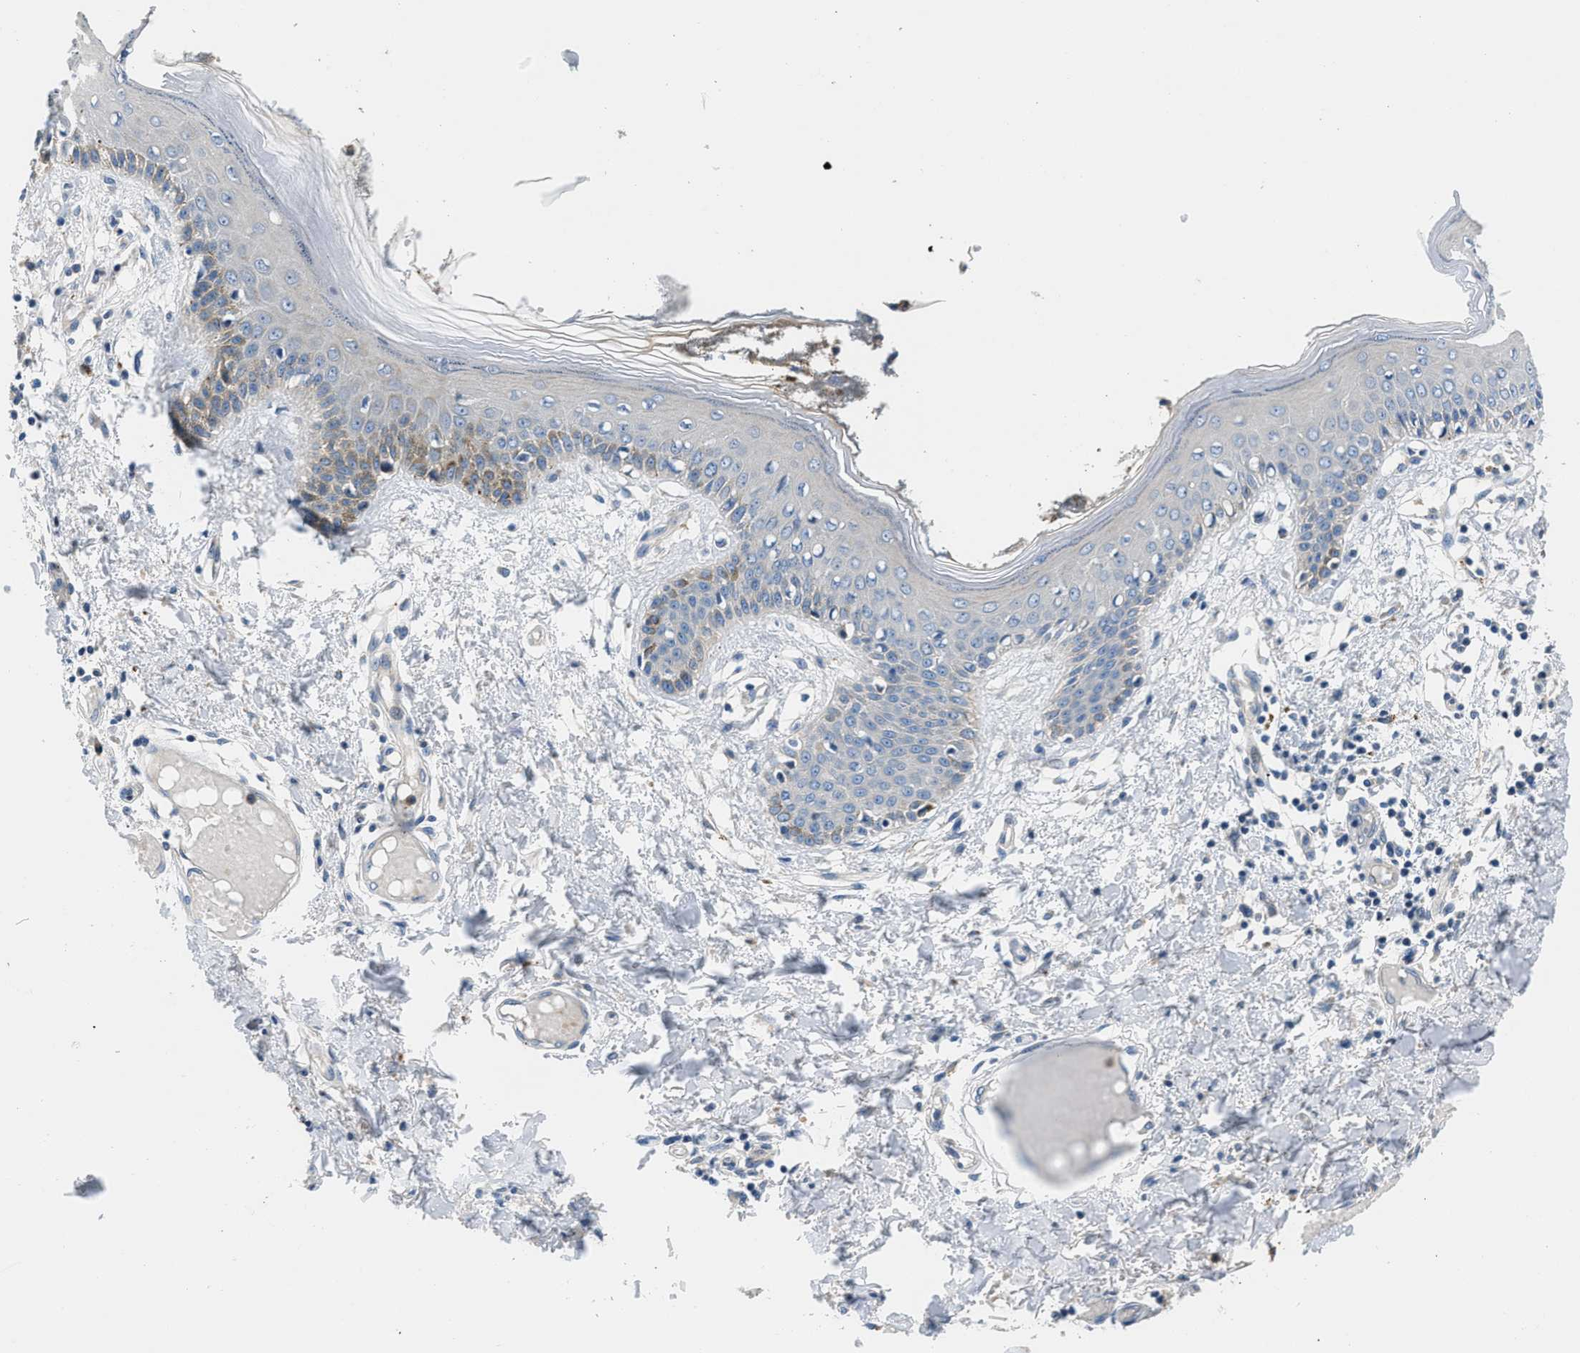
{"staining": {"intensity": "negative", "quantity": "none", "location": "none"}, "tissue": "skin", "cell_type": "Fibroblasts", "image_type": "normal", "snomed": [{"axis": "morphology", "description": "Normal tissue, NOS"}, {"axis": "topography", "description": "Skin"}], "caption": "IHC photomicrograph of normal human skin stained for a protein (brown), which exhibits no positivity in fibroblasts.", "gene": "ADGRE3", "patient": {"sex": "male", "age": 53}}